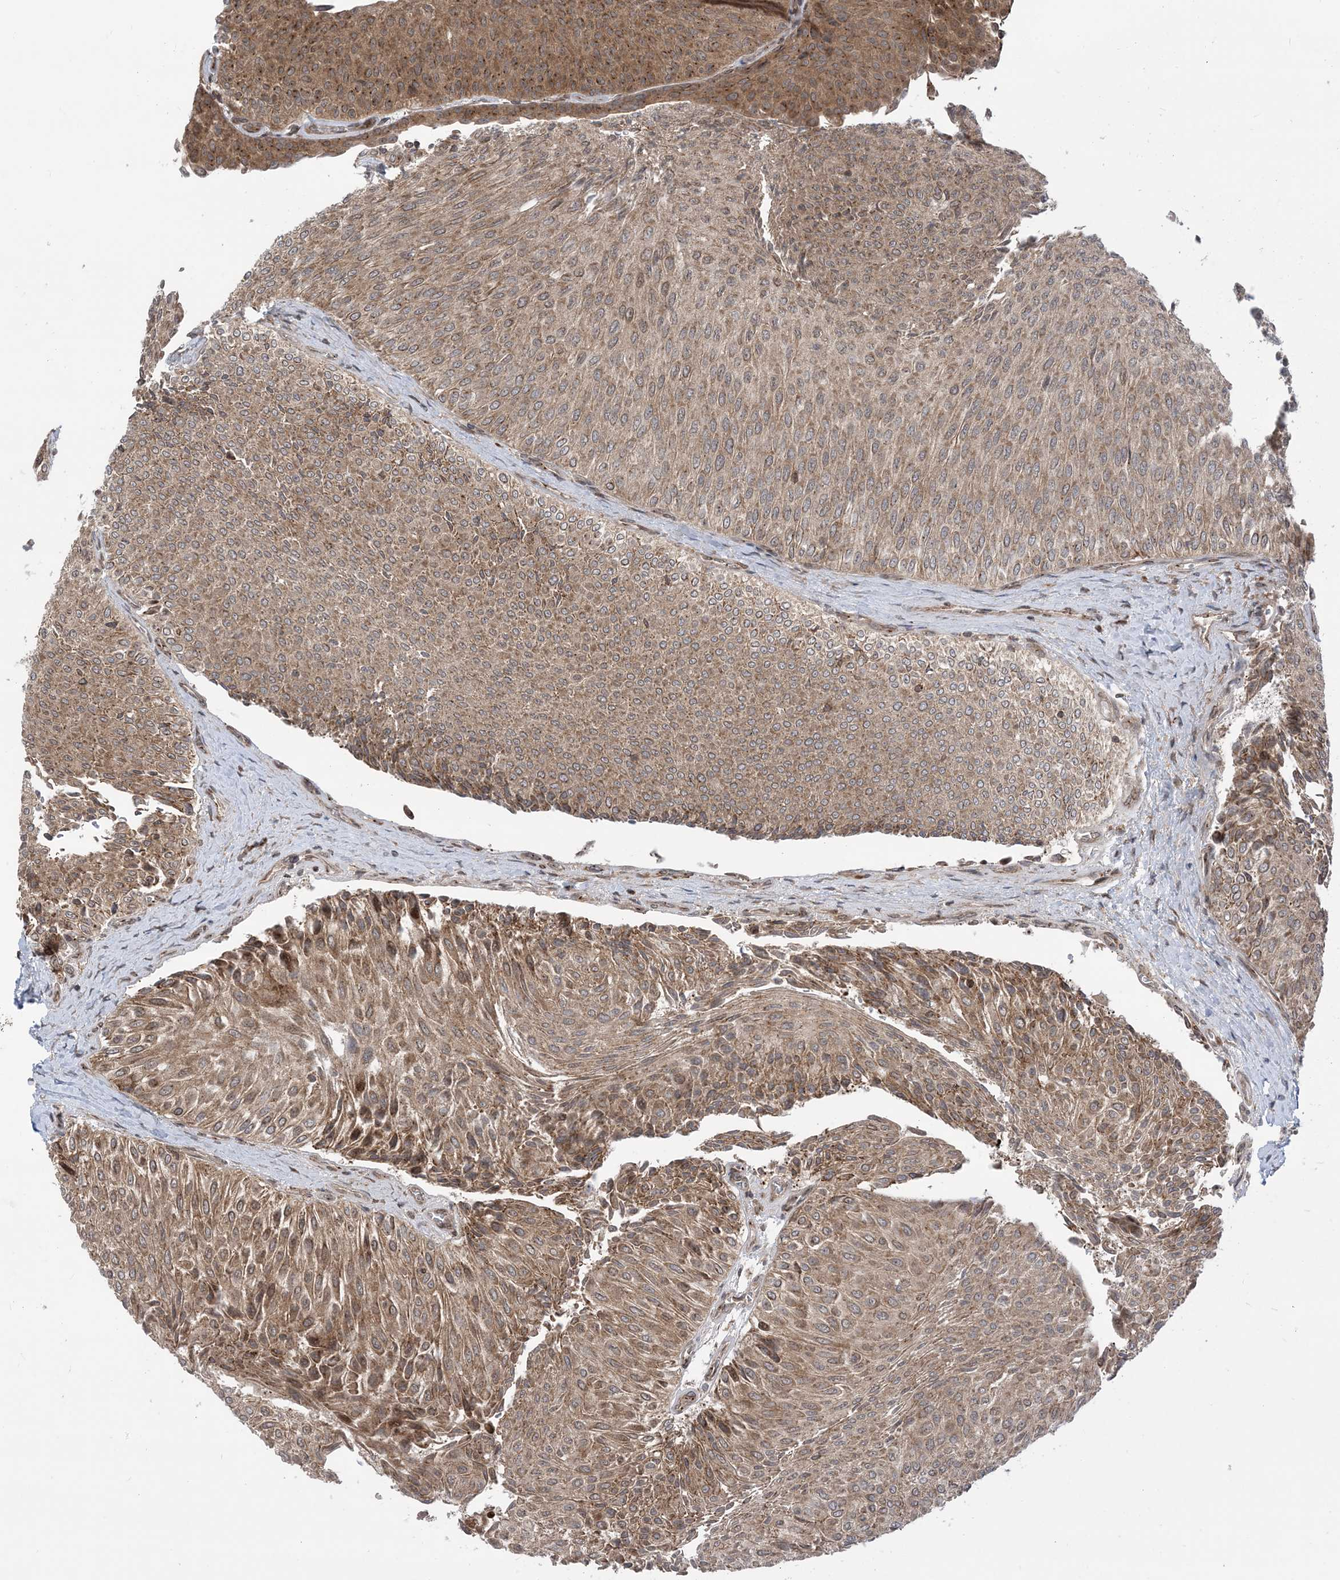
{"staining": {"intensity": "moderate", "quantity": ">75%", "location": "cytoplasmic/membranous"}, "tissue": "urothelial cancer", "cell_type": "Tumor cells", "image_type": "cancer", "snomed": [{"axis": "morphology", "description": "Urothelial carcinoma, Low grade"}, {"axis": "topography", "description": "Urinary bladder"}], "caption": "About >75% of tumor cells in urothelial carcinoma (low-grade) show moderate cytoplasmic/membranous protein positivity as visualized by brown immunohistochemical staining.", "gene": "CASP4", "patient": {"sex": "male", "age": 78}}